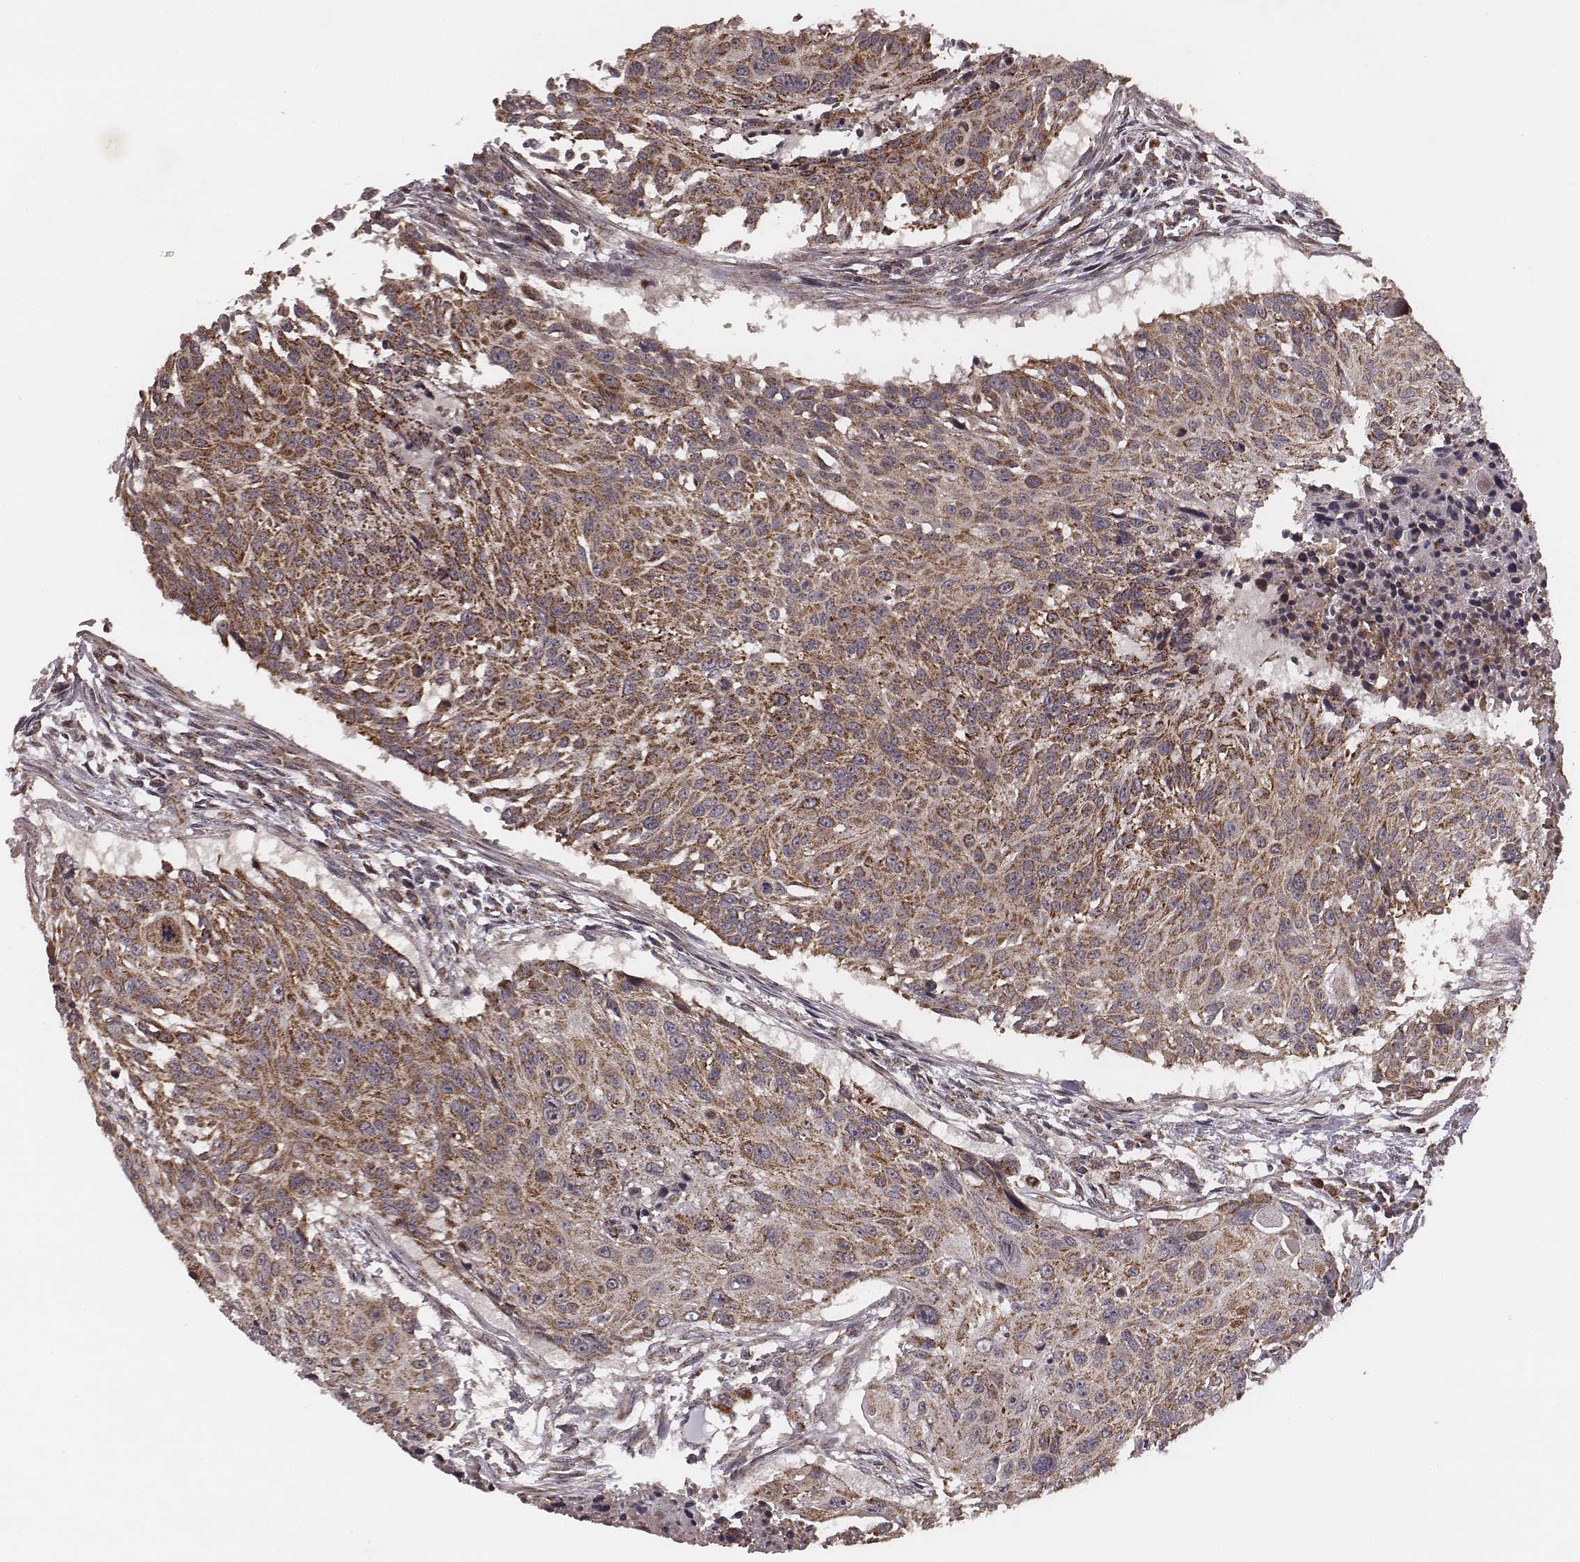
{"staining": {"intensity": "moderate", "quantity": ">75%", "location": "cytoplasmic/membranous"}, "tissue": "urothelial cancer", "cell_type": "Tumor cells", "image_type": "cancer", "snomed": [{"axis": "morphology", "description": "Urothelial carcinoma, NOS"}, {"axis": "topography", "description": "Urinary bladder"}], "caption": "Immunohistochemistry (DAB (3,3'-diaminobenzidine)) staining of human urothelial cancer demonstrates moderate cytoplasmic/membranous protein staining in about >75% of tumor cells.", "gene": "ZDHHC21", "patient": {"sex": "male", "age": 55}}